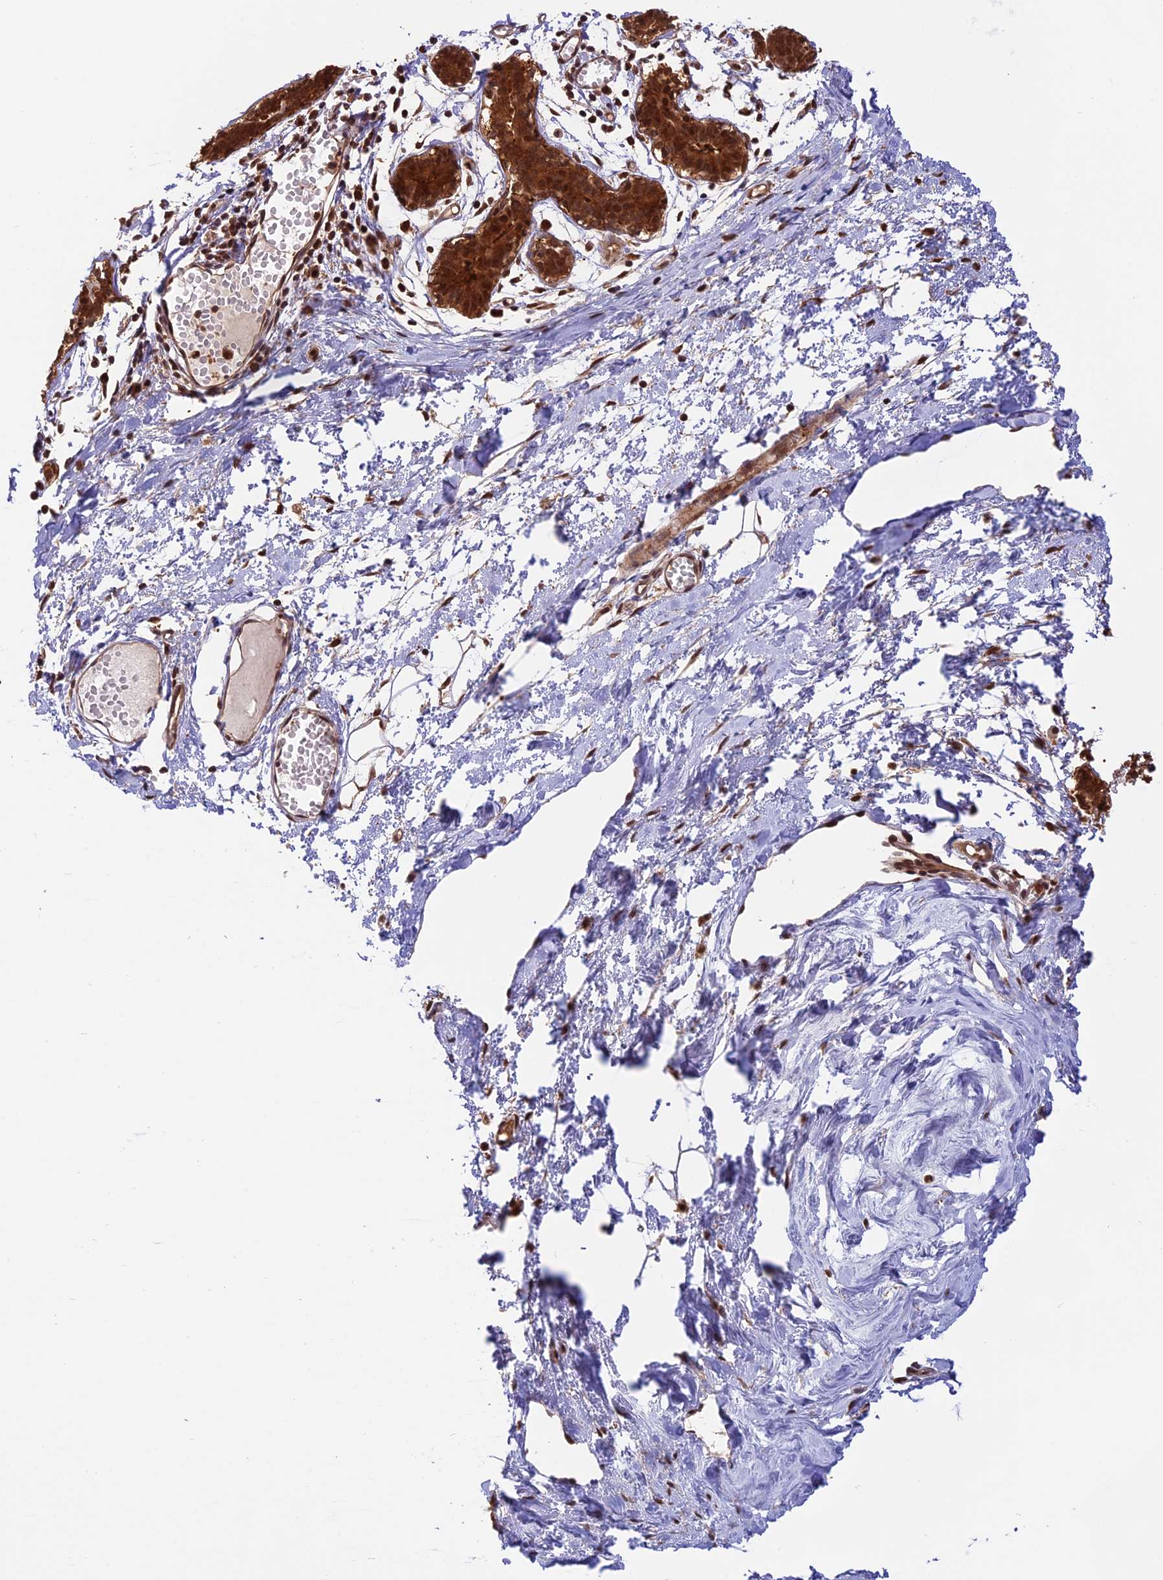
{"staining": {"intensity": "moderate", "quantity": ">75%", "location": "cytoplasmic/membranous"}, "tissue": "breast", "cell_type": "Adipocytes", "image_type": "normal", "snomed": [{"axis": "morphology", "description": "Normal tissue, NOS"}, {"axis": "topography", "description": "Breast"}], "caption": "The immunohistochemical stain labels moderate cytoplasmic/membranous expression in adipocytes of unremarkable breast.", "gene": "PSMB3", "patient": {"sex": "female", "age": 27}}